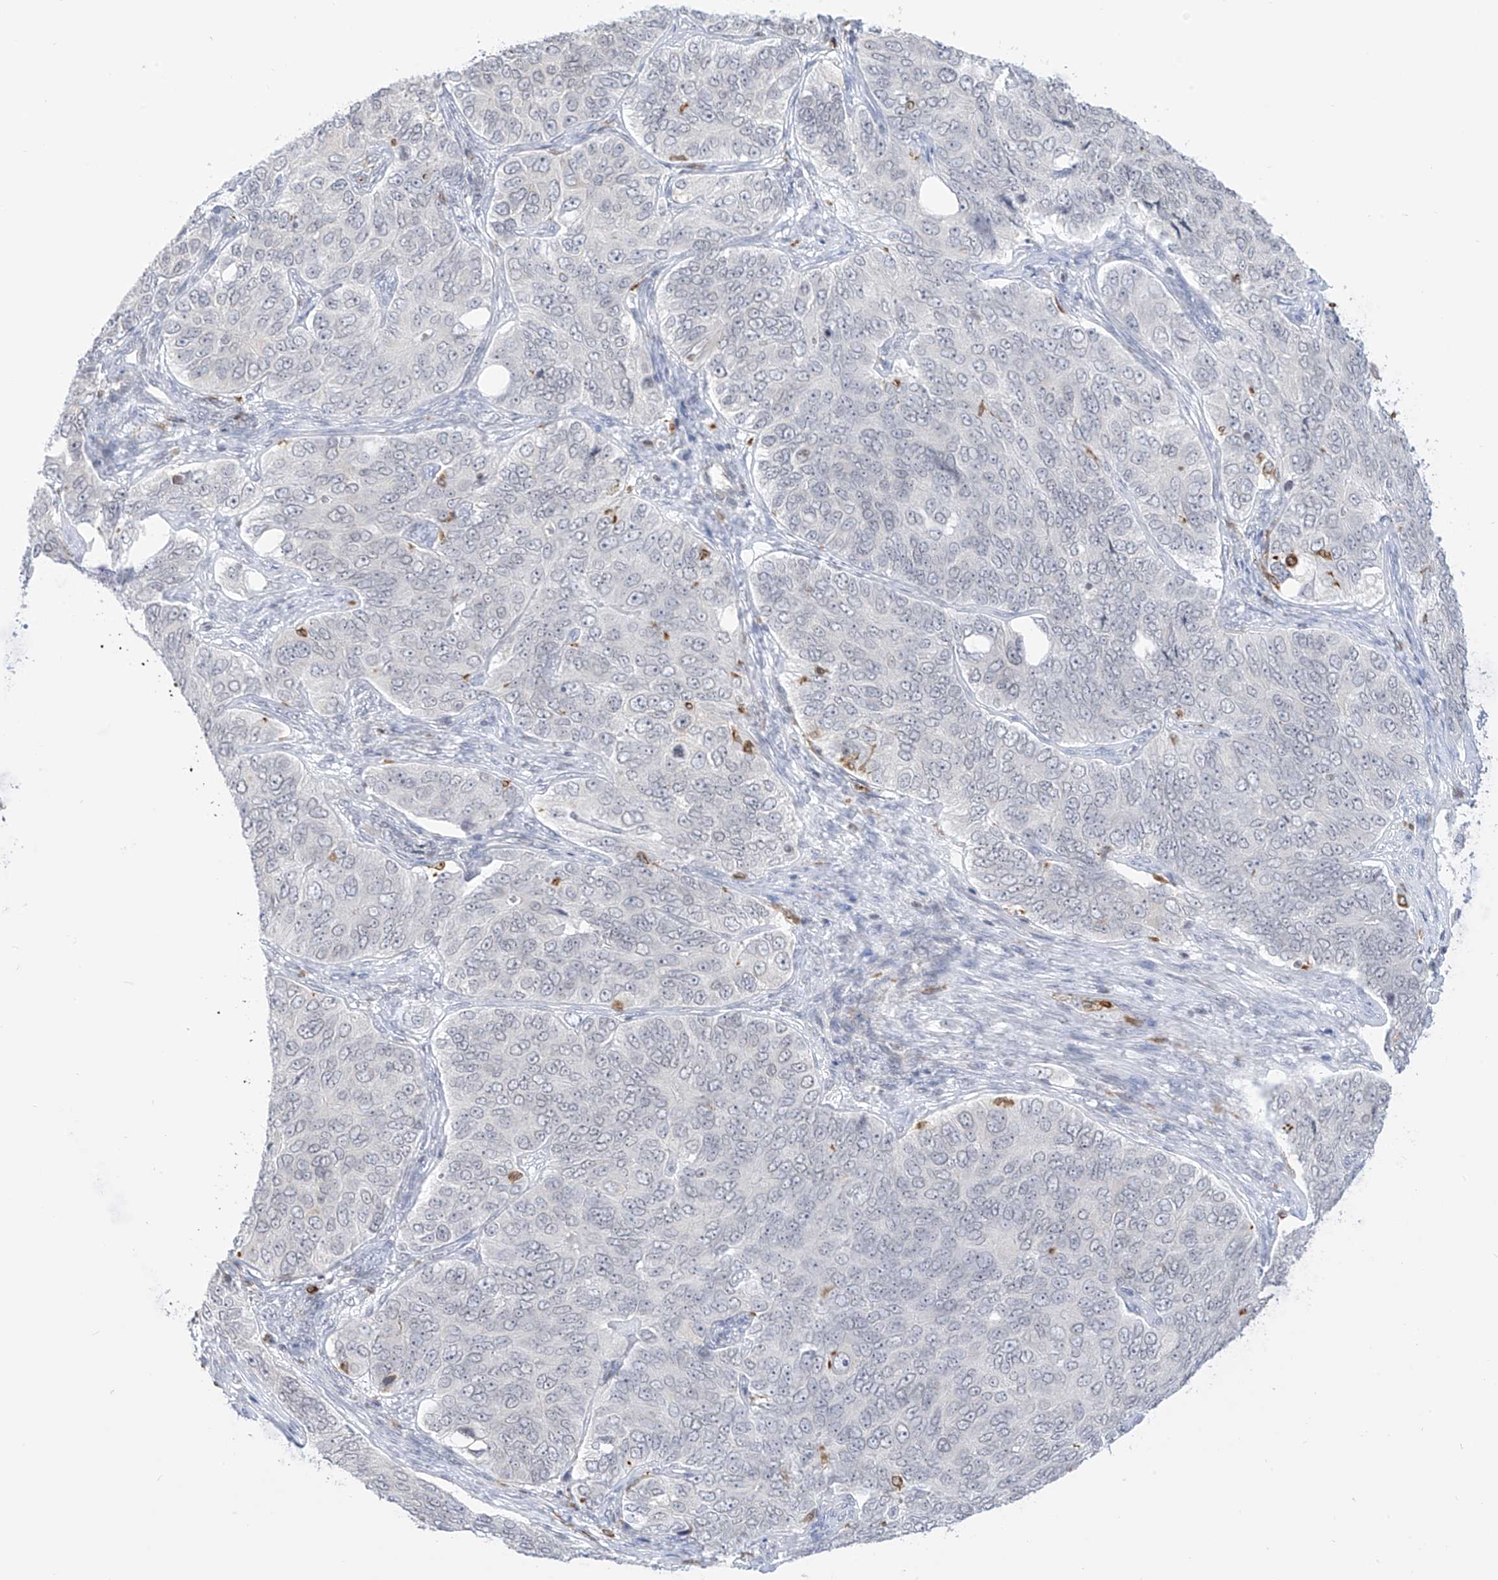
{"staining": {"intensity": "negative", "quantity": "none", "location": "none"}, "tissue": "ovarian cancer", "cell_type": "Tumor cells", "image_type": "cancer", "snomed": [{"axis": "morphology", "description": "Carcinoma, endometroid"}, {"axis": "topography", "description": "Ovary"}], "caption": "Endometroid carcinoma (ovarian) stained for a protein using immunohistochemistry demonstrates no staining tumor cells.", "gene": "TBXAS1", "patient": {"sex": "female", "age": 51}}